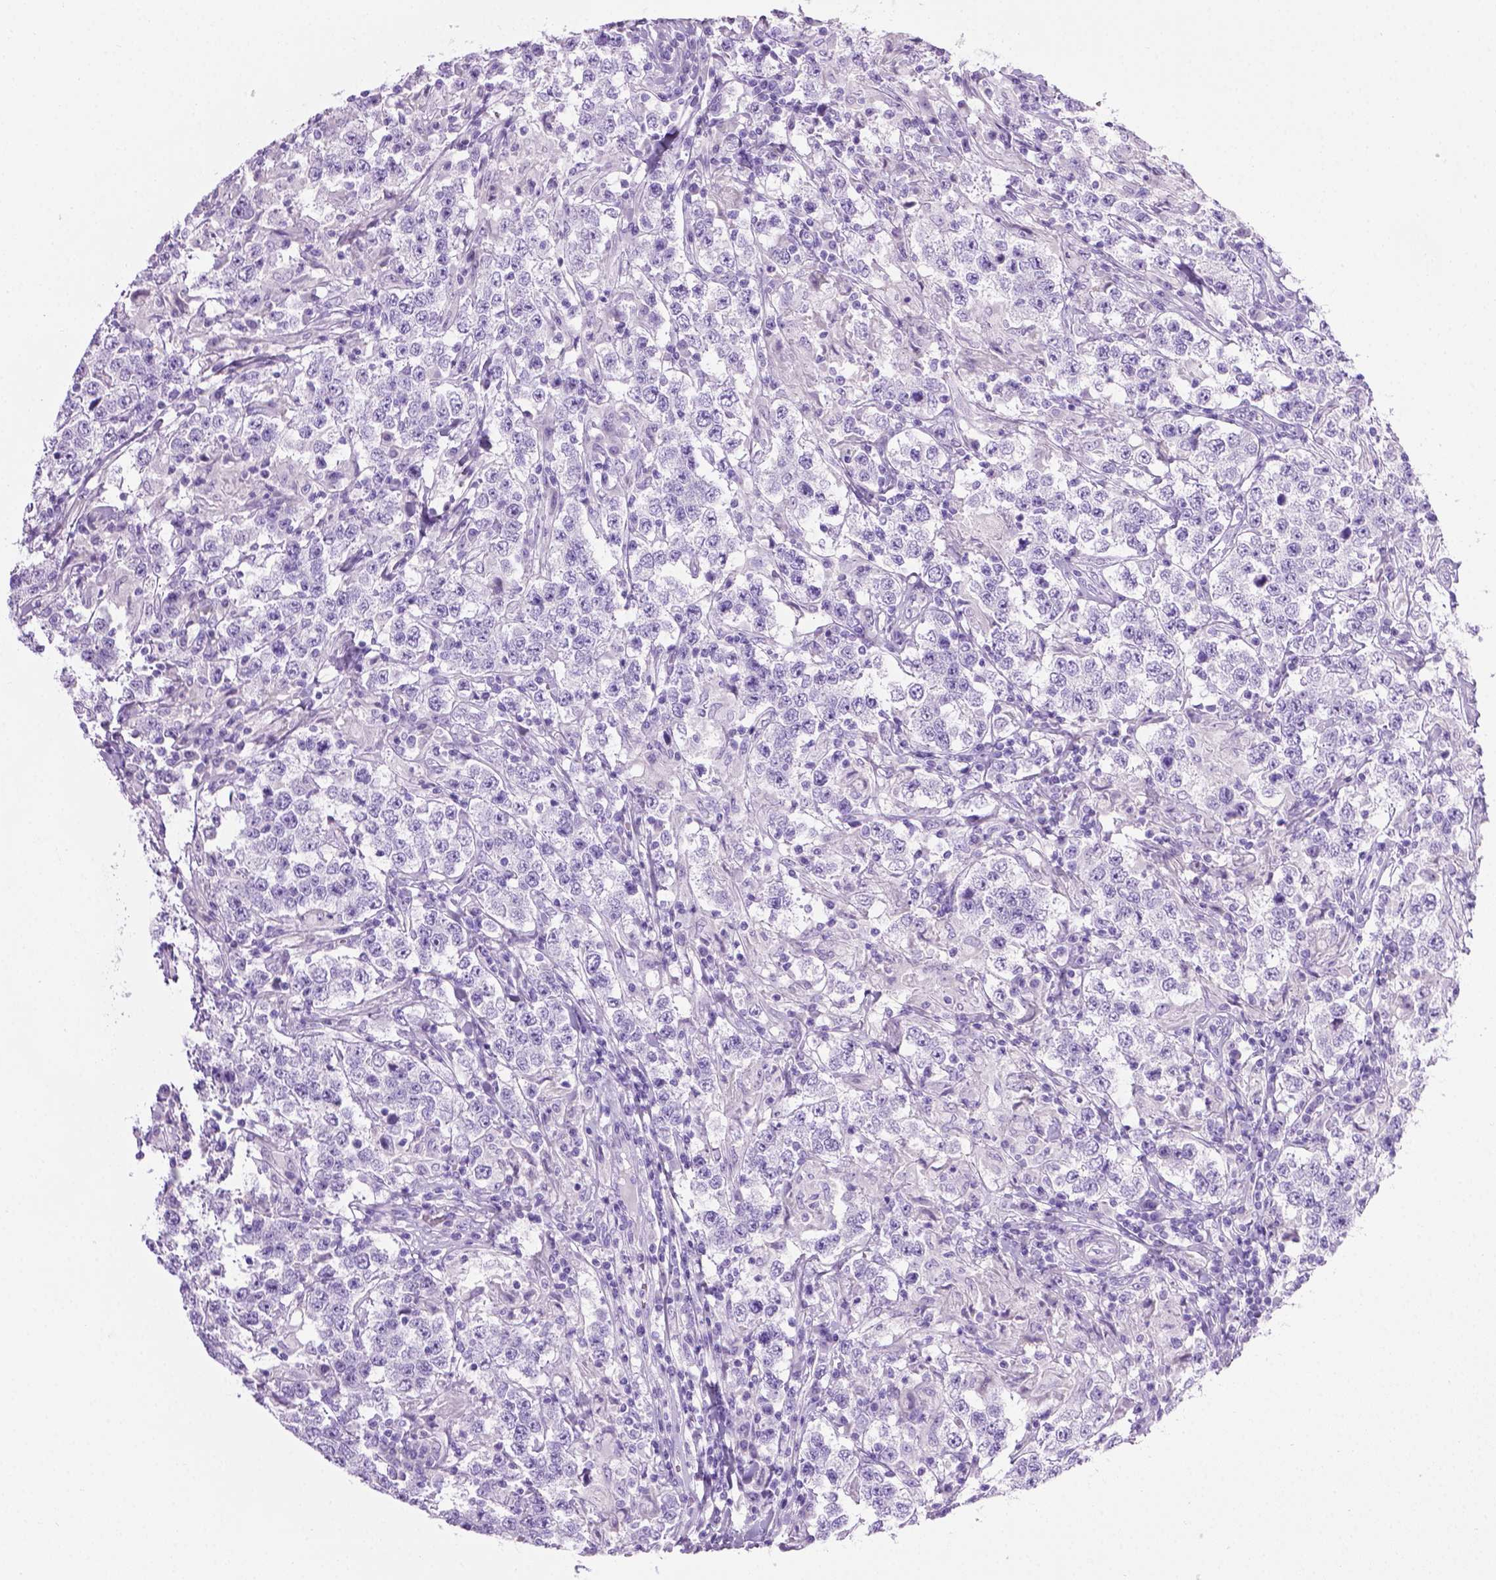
{"staining": {"intensity": "negative", "quantity": "none", "location": "none"}, "tissue": "testis cancer", "cell_type": "Tumor cells", "image_type": "cancer", "snomed": [{"axis": "morphology", "description": "Seminoma, NOS"}, {"axis": "morphology", "description": "Carcinoma, Embryonal, NOS"}, {"axis": "topography", "description": "Testis"}], "caption": "Immunohistochemistry (IHC) histopathology image of neoplastic tissue: human testis embryonal carcinoma stained with DAB (3,3'-diaminobenzidine) reveals no significant protein staining in tumor cells.", "gene": "LELP1", "patient": {"sex": "male", "age": 41}}